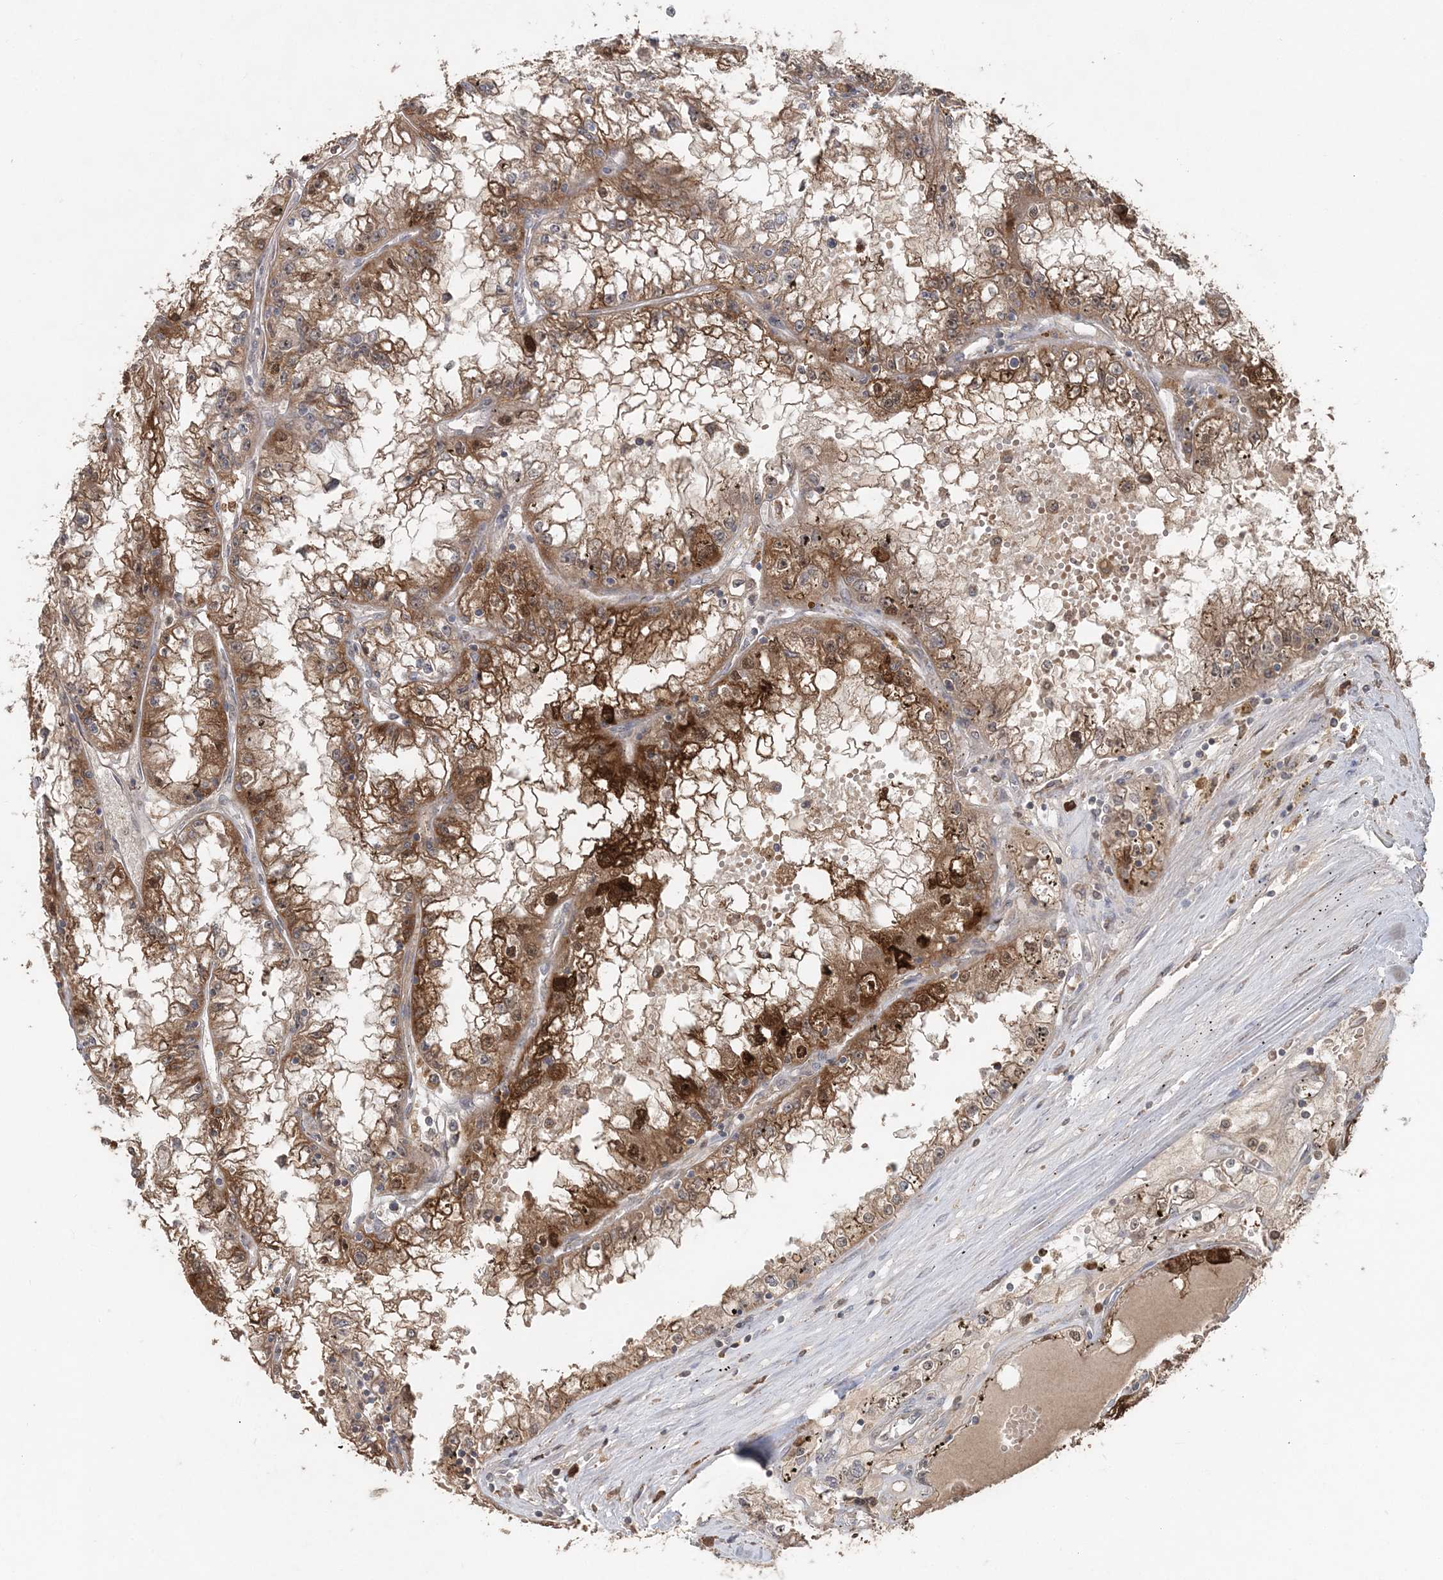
{"staining": {"intensity": "strong", "quantity": ">75%", "location": "cytoplasmic/membranous"}, "tissue": "renal cancer", "cell_type": "Tumor cells", "image_type": "cancer", "snomed": [{"axis": "morphology", "description": "Adenocarcinoma, NOS"}, {"axis": "topography", "description": "Kidney"}], "caption": "The image reveals a brown stain indicating the presence of a protein in the cytoplasmic/membranous of tumor cells in renal cancer. (brown staining indicates protein expression, while blue staining denotes nuclei).", "gene": "SLU7", "patient": {"sex": "male", "age": 56}}